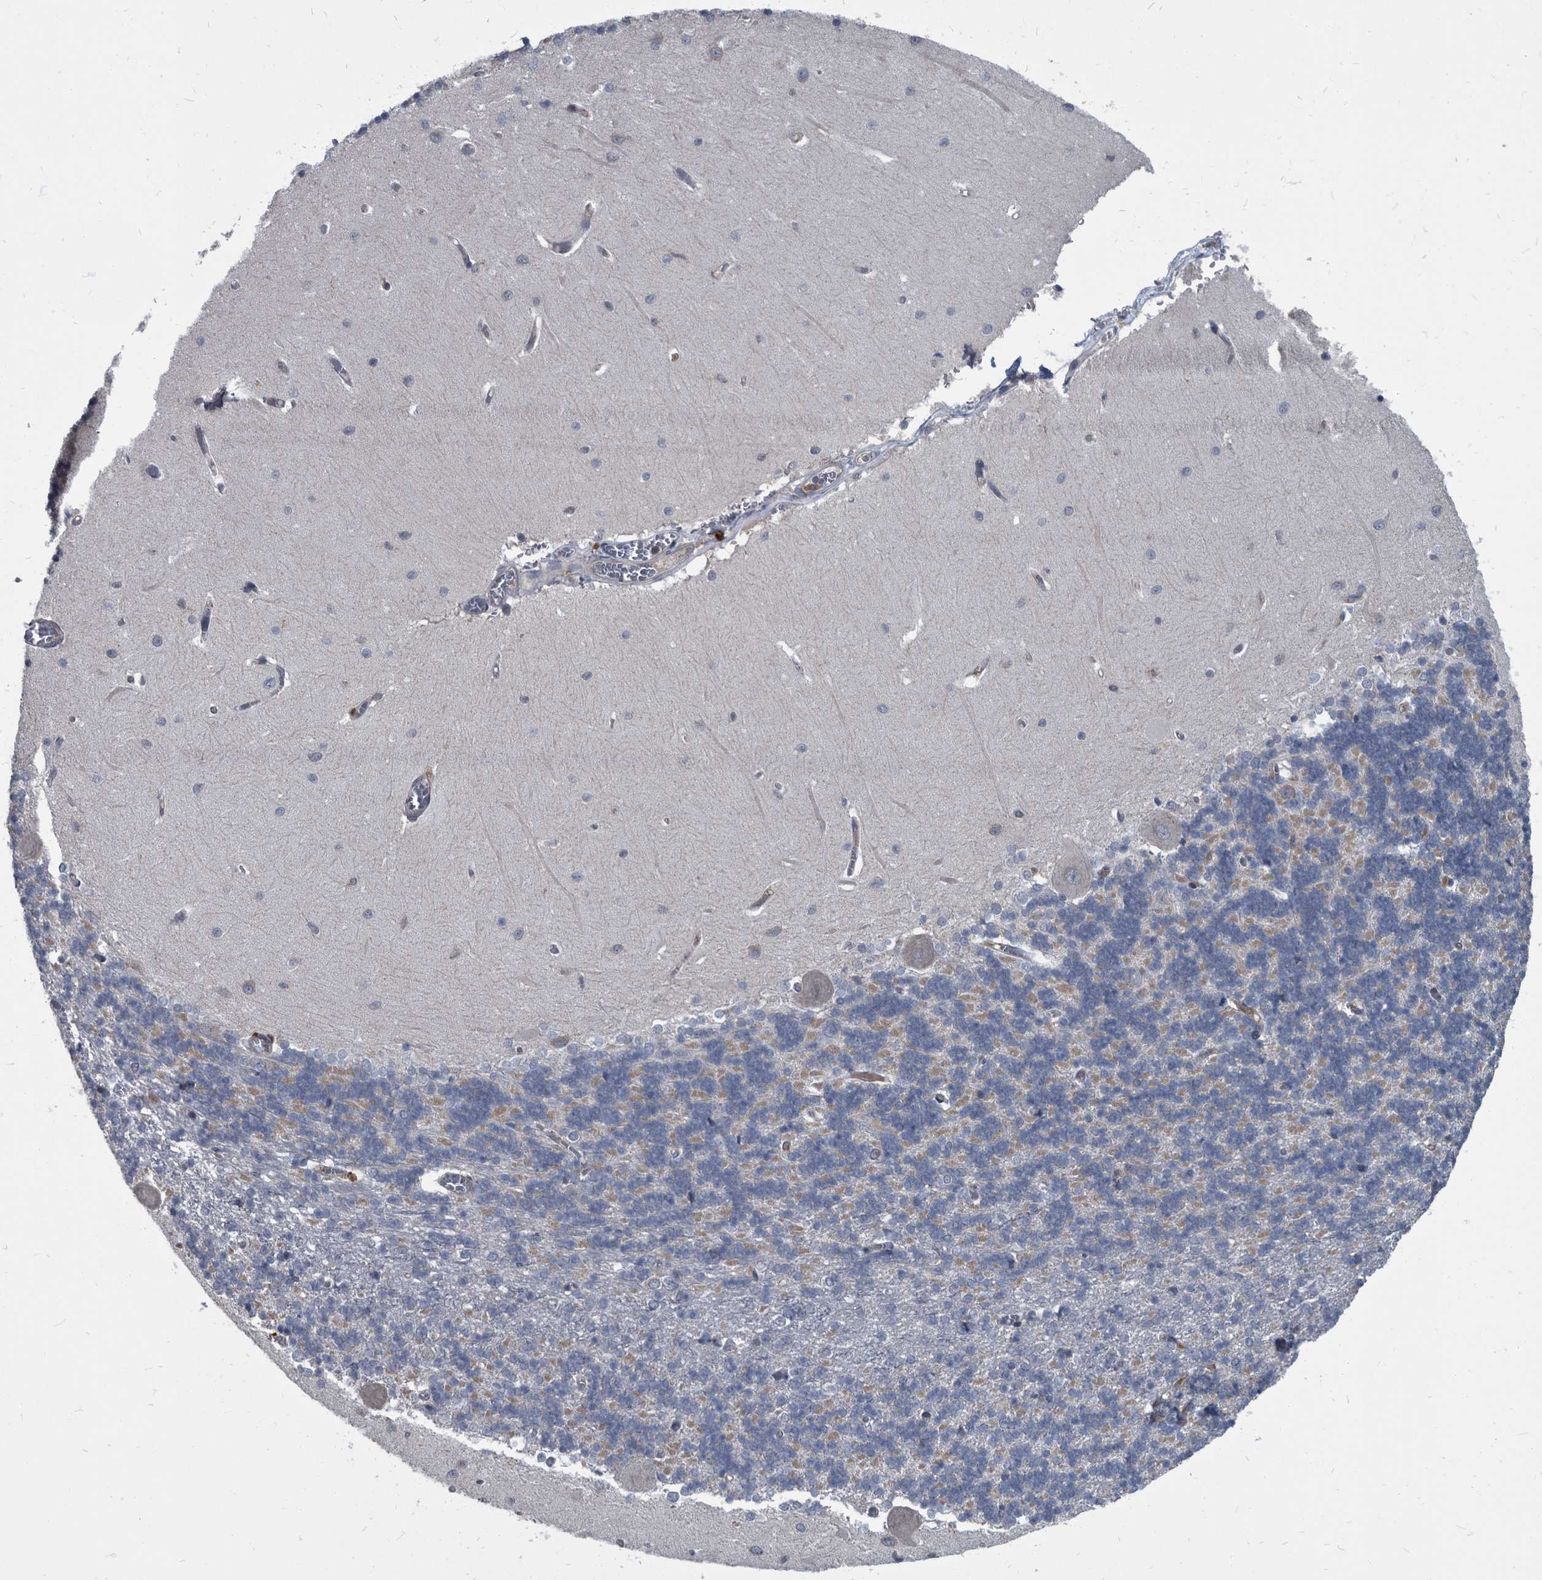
{"staining": {"intensity": "negative", "quantity": "none", "location": "none"}, "tissue": "cerebellum", "cell_type": "Cells in granular layer", "image_type": "normal", "snomed": [{"axis": "morphology", "description": "Normal tissue, NOS"}, {"axis": "topography", "description": "Cerebellum"}], "caption": "This is a micrograph of IHC staining of normal cerebellum, which shows no staining in cells in granular layer. (Stains: DAB IHC with hematoxylin counter stain, Microscopy: brightfield microscopy at high magnification).", "gene": "CDV3", "patient": {"sex": "male", "age": 37}}